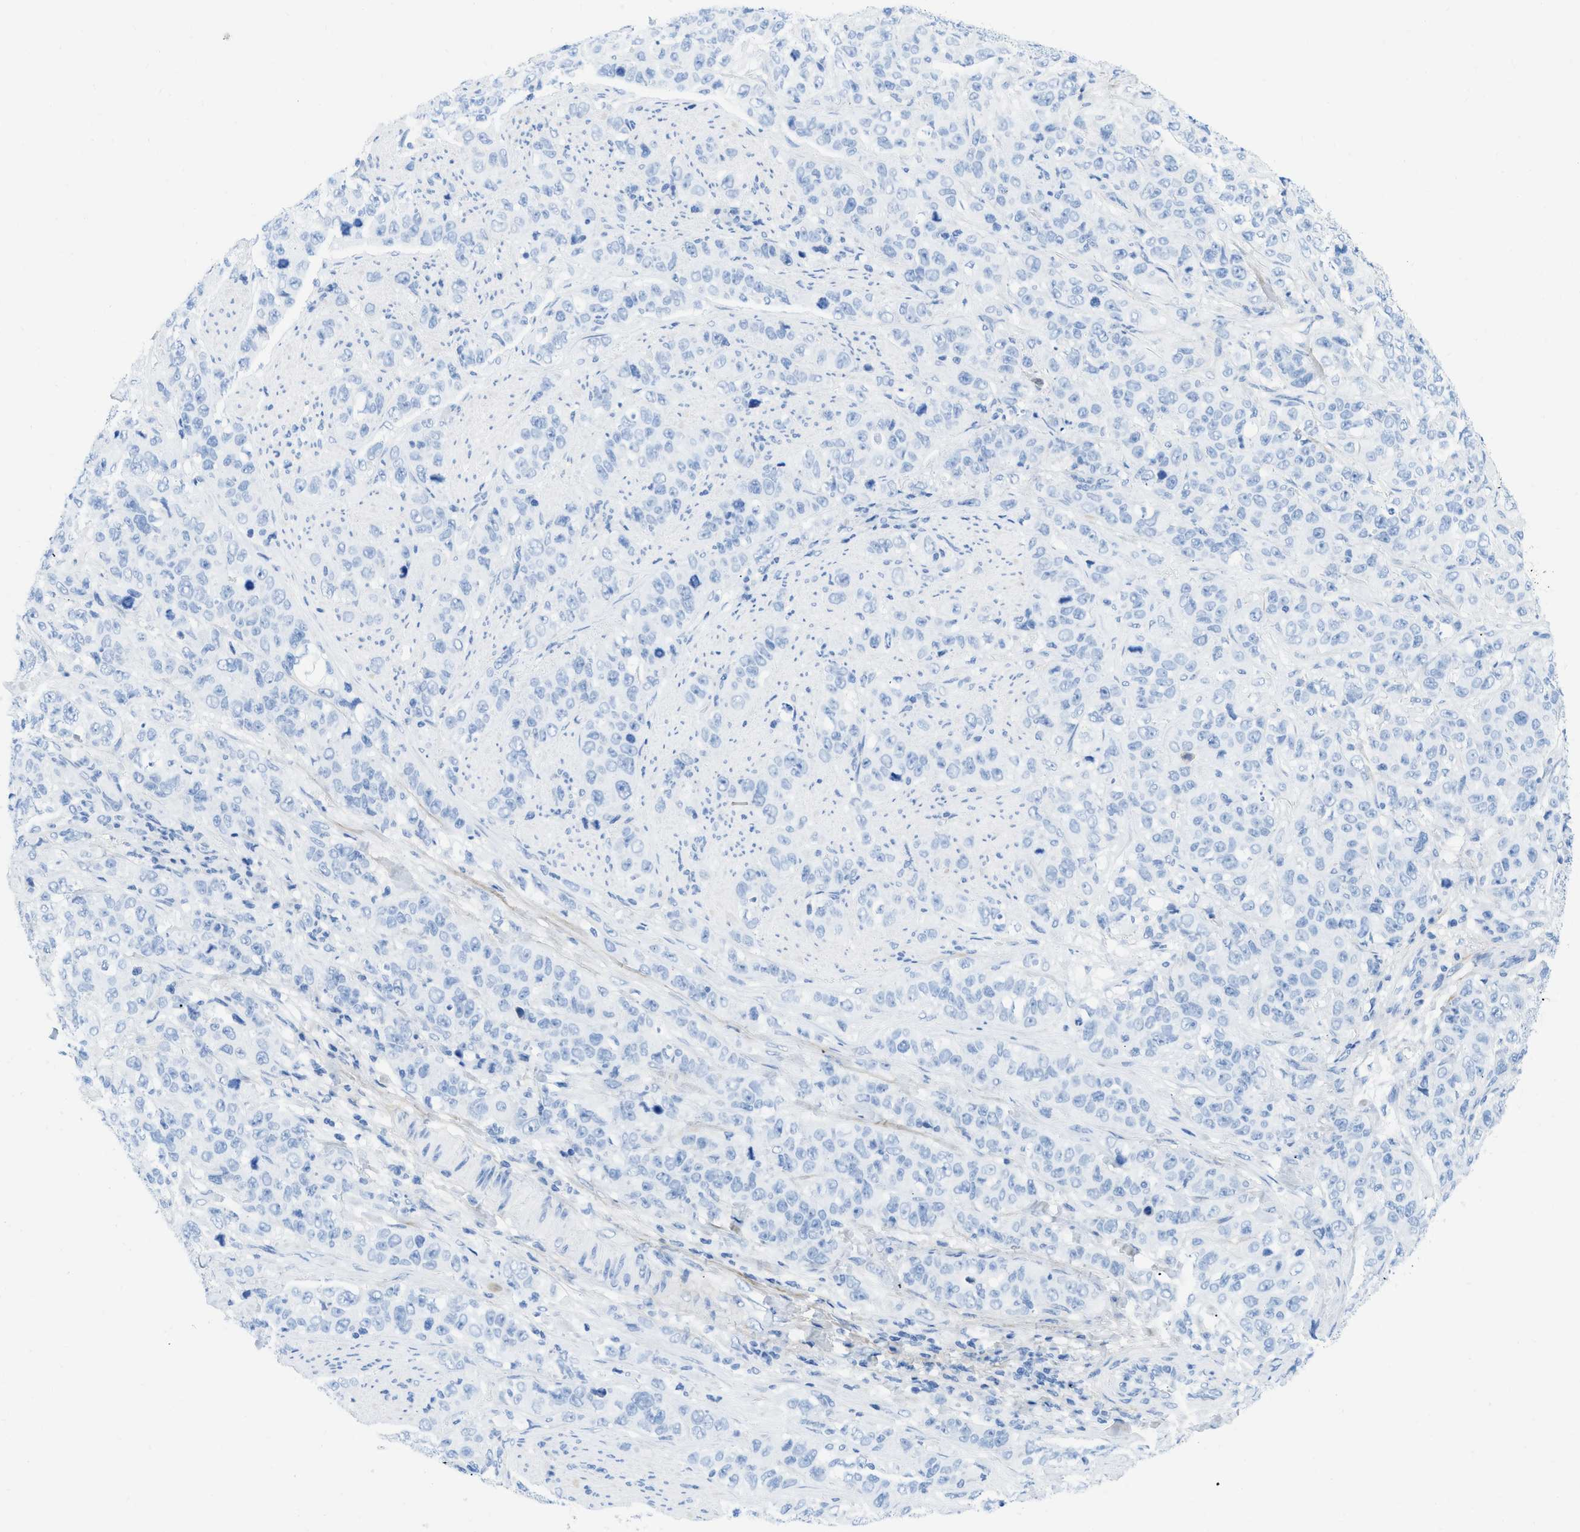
{"staining": {"intensity": "negative", "quantity": "none", "location": "none"}, "tissue": "stomach cancer", "cell_type": "Tumor cells", "image_type": "cancer", "snomed": [{"axis": "morphology", "description": "Adenocarcinoma, NOS"}, {"axis": "topography", "description": "Stomach"}], "caption": "High magnification brightfield microscopy of stomach cancer stained with DAB (brown) and counterstained with hematoxylin (blue): tumor cells show no significant positivity.", "gene": "COL3A1", "patient": {"sex": "male", "age": 48}}